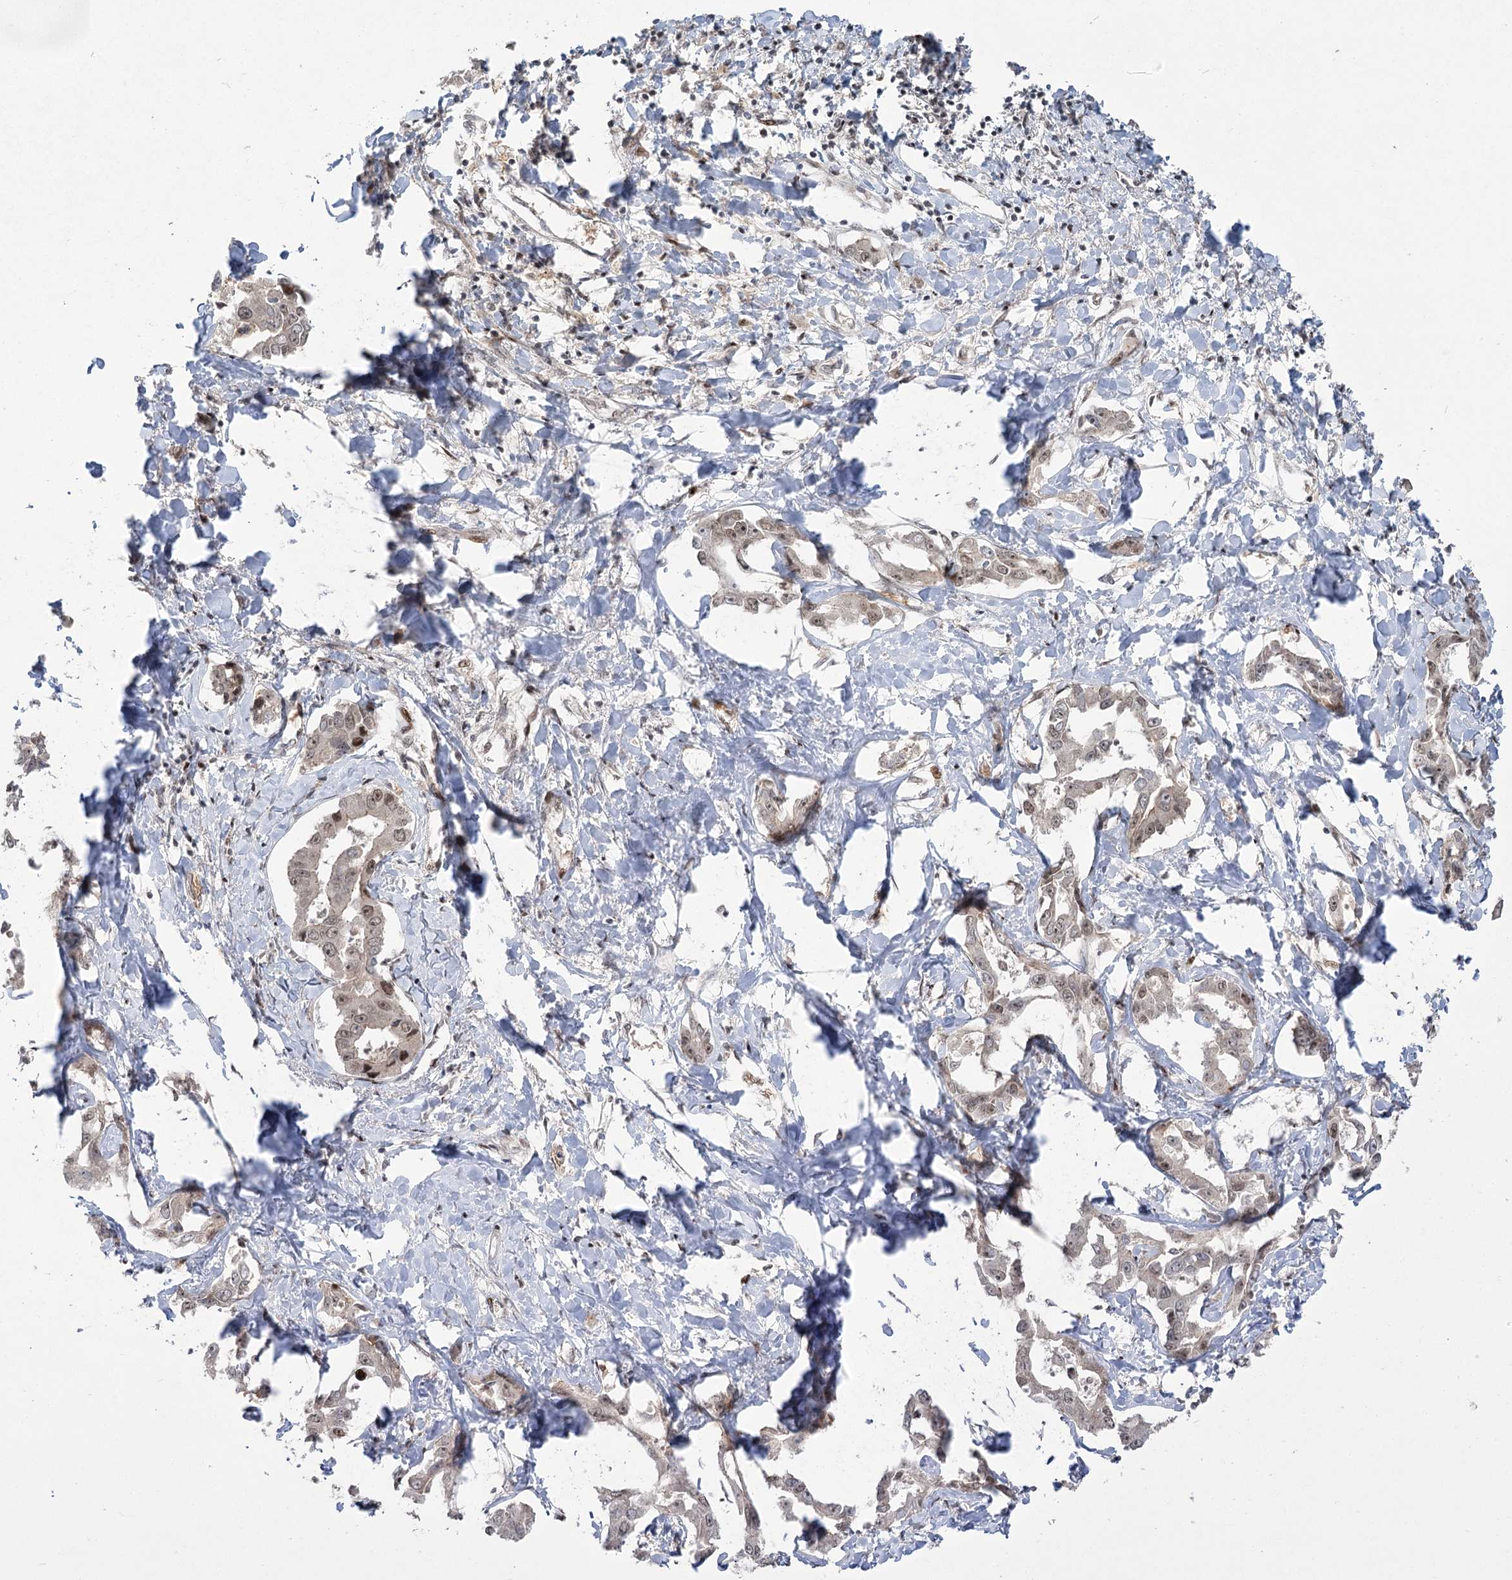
{"staining": {"intensity": "moderate", "quantity": "25%-75%", "location": "nuclear"}, "tissue": "liver cancer", "cell_type": "Tumor cells", "image_type": "cancer", "snomed": [{"axis": "morphology", "description": "Cholangiocarcinoma"}, {"axis": "topography", "description": "Liver"}], "caption": "Liver cholangiocarcinoma stained with a brown dye shows moderate nuclear positive positivity in approximately 25%-75% of tumor cells.", "gene": "HELQ", "patient": {"sex": "male", "age": 59}}